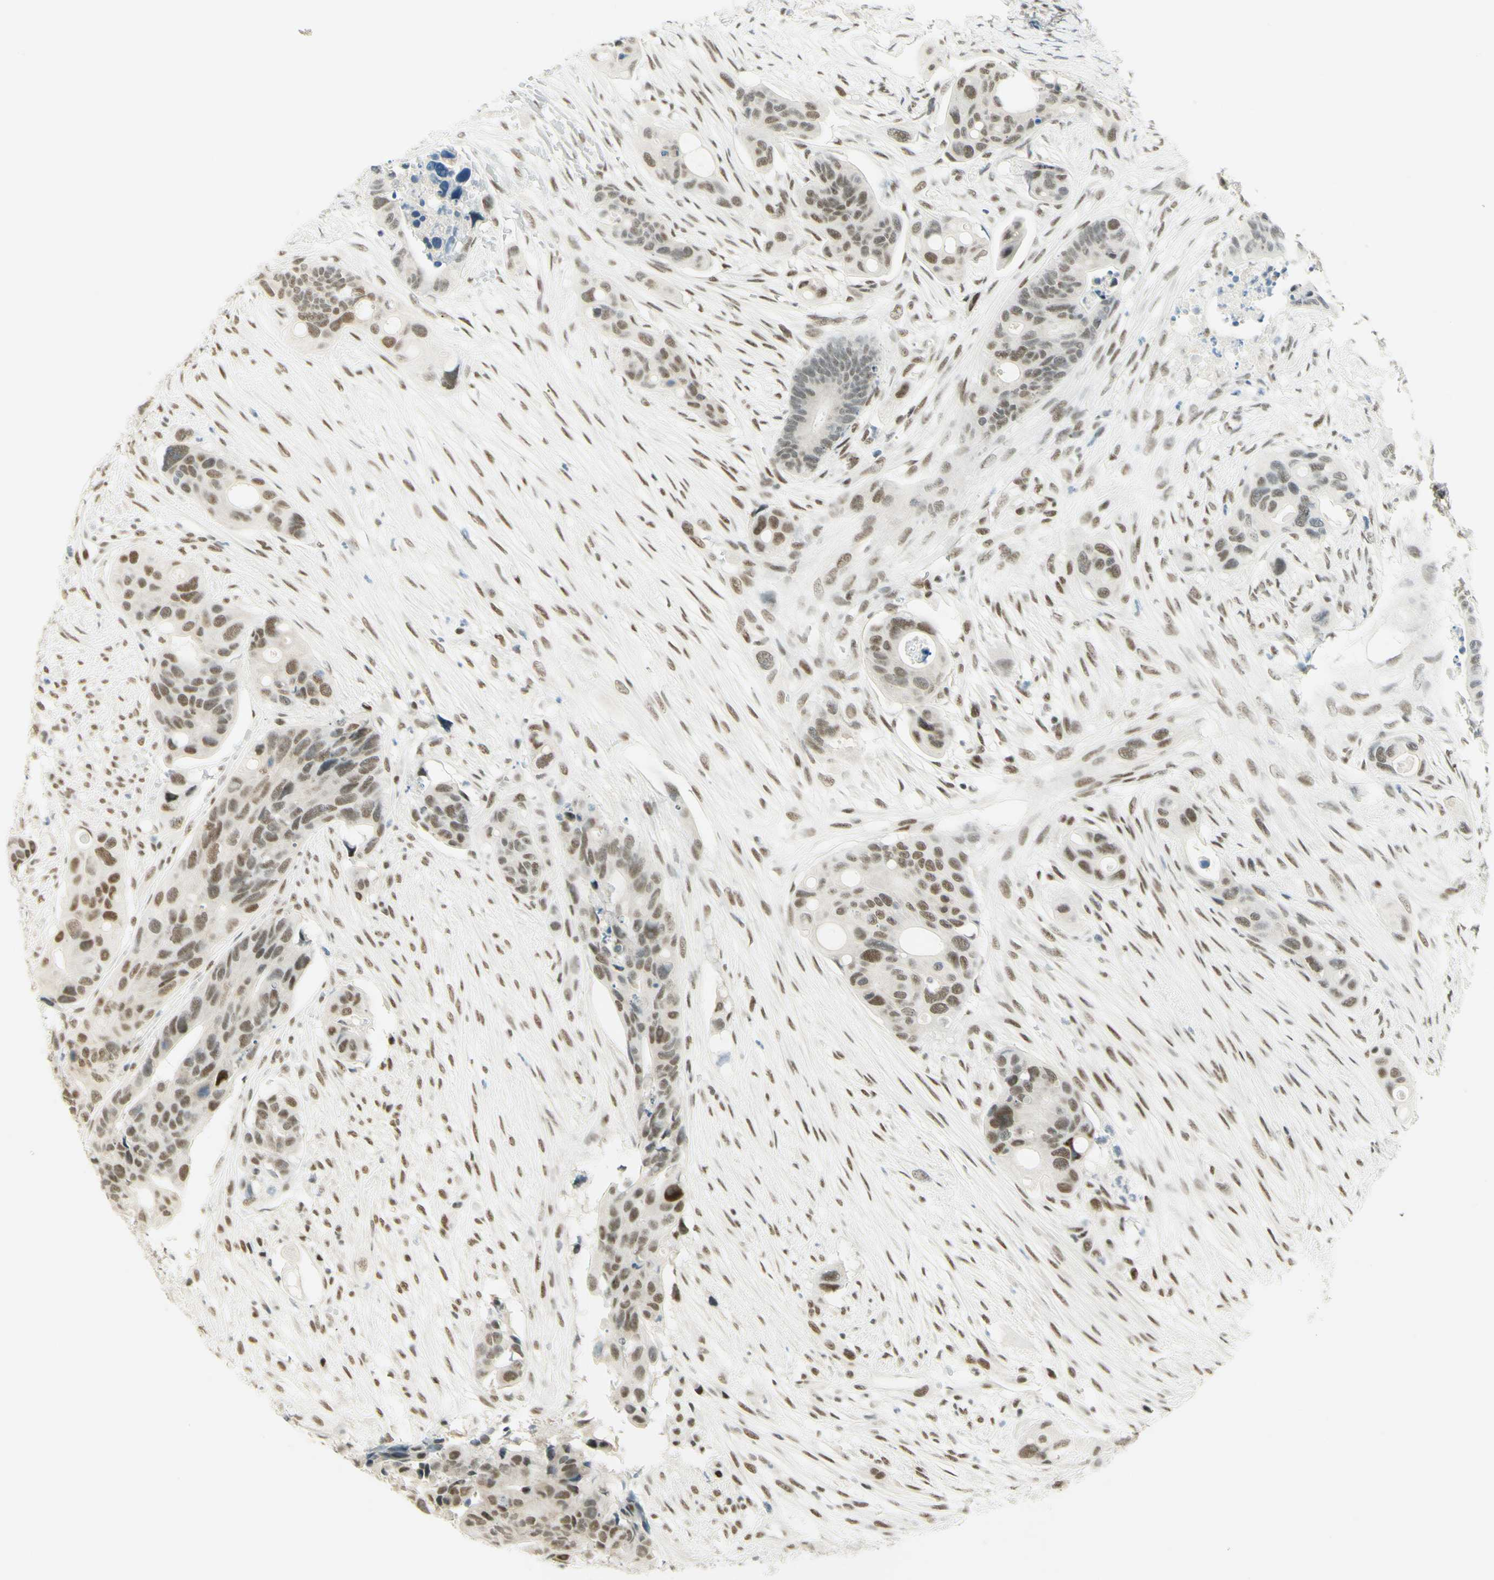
{"staining": {"intensity": "moderate", "quantity": "25%-75%", "location": "nuclear"}, "tissue": "colorectal cancer", "cell_type": "Tumor cells", "image_type": "cancer", "snomed": [{"axis": "morphology", "description": "Adenocarcinoma, NOS"}, {"axis": "topography", "description": "Colon"}], "caption": "Colorectal cancer (adenocarcinoma) stained with DAB (3,3'-diaminobenzidine) IHC exhibits medium levels of moderate nuclear staining in about 25%-75% of tumor cells.", "gene": "PMS2", "patient": {"sex": "female", "age": 57}}